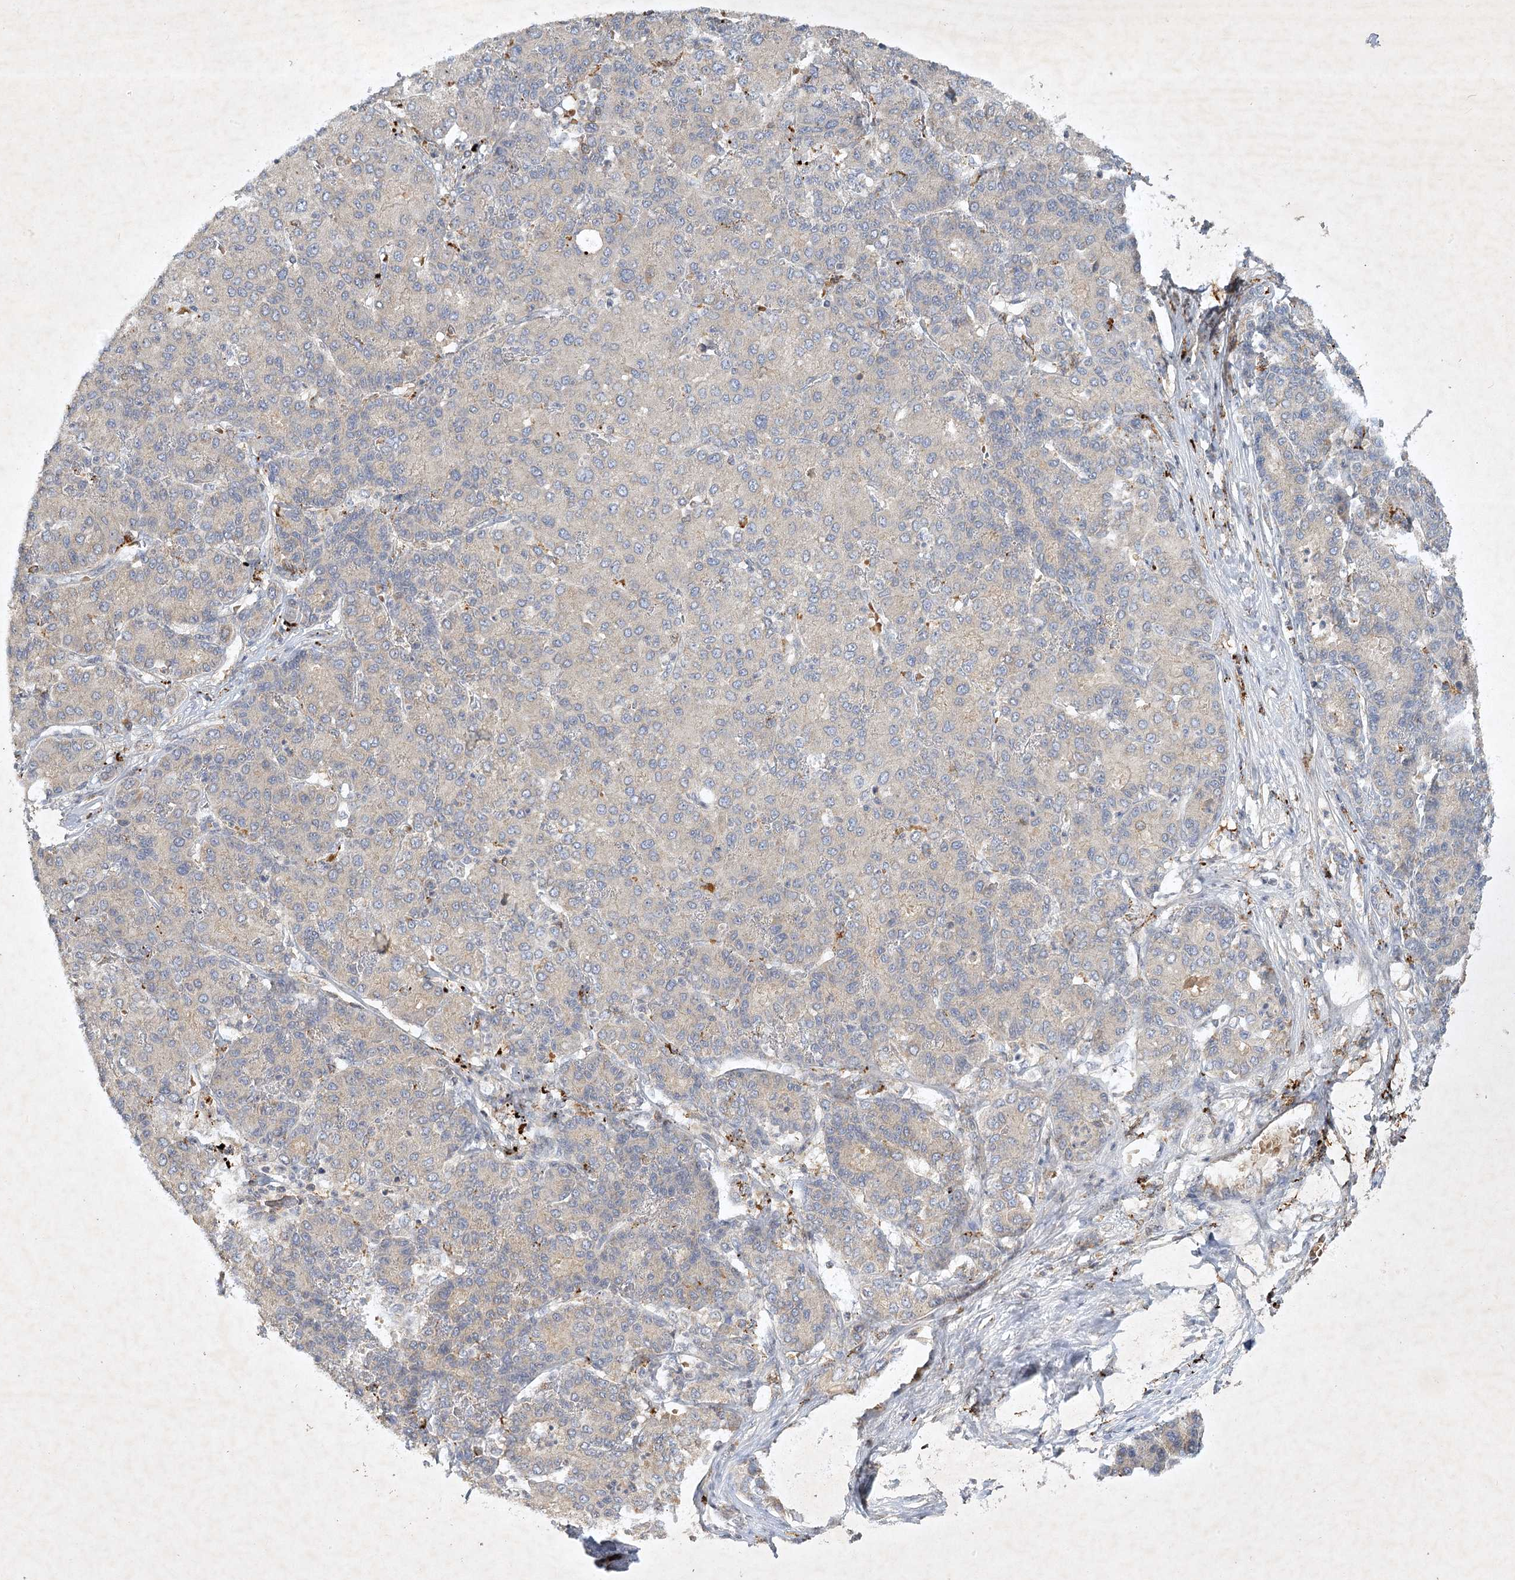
{"staining": {"intensity": "negative", "quantity": "none", "location": "none"}, "tissue": "liver cancer", "cell_type": "Tumor cells", "image_type": "cancer", "snomed": [{"axis": "morphology", "description": "Carcinoma, Hepatocellular, NOS"}, {"axis": "topography", "description": "Liver"}], "caption": "High magnification brightfield microscopy of hepatocellular carcinoma (liver) stained with DAB (3,3'-diaminobenzidine) (brown) and counterstained with hematoxylin (blue): tumor cells show no significant staining.", "gene": "PYROXD2", "patient": {"sex": "male", "age": 65}}